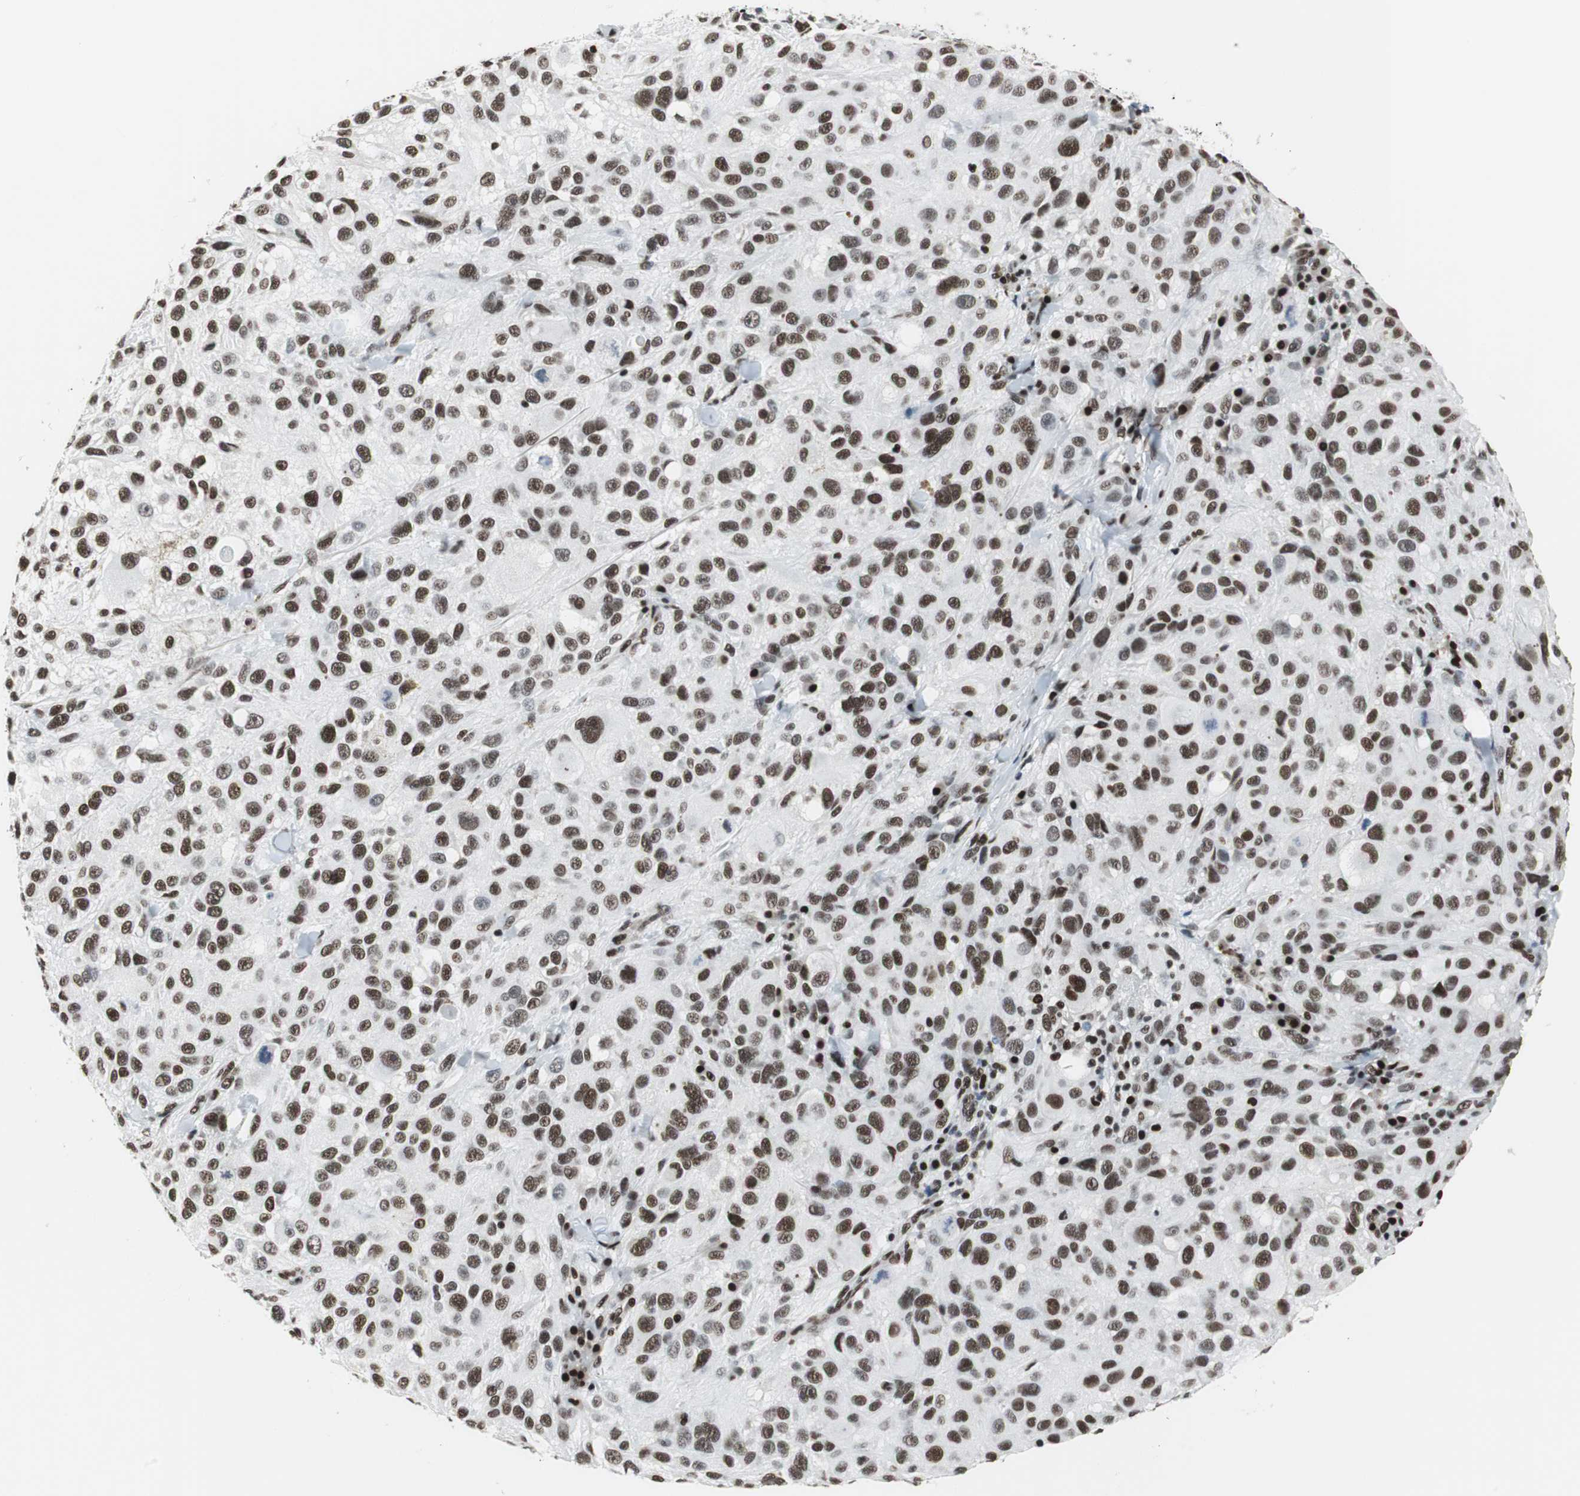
{"staining": {"intensity": "moderate", "quantity": ">75%", "location": "nuclear"}, "tissue": "melanoma", "cell_type": "Tumor cells", "image_type": "cancer", "snomed": [{"axis": "morphology", "description": "Necrosis, NOS"}, {"axis": "morphology", "description": "Malignant melanoma, NOS"}, {"axis": "topography", "description": "Skin"}], "caption": "A histopathology image of malignant melanoma stained for a protein displays moderate nuclear brown staining in tumor cells. Nuclei are stained in blue.", "gene": "MEF2D", "patient": {"sex": "female", "age": 87}}